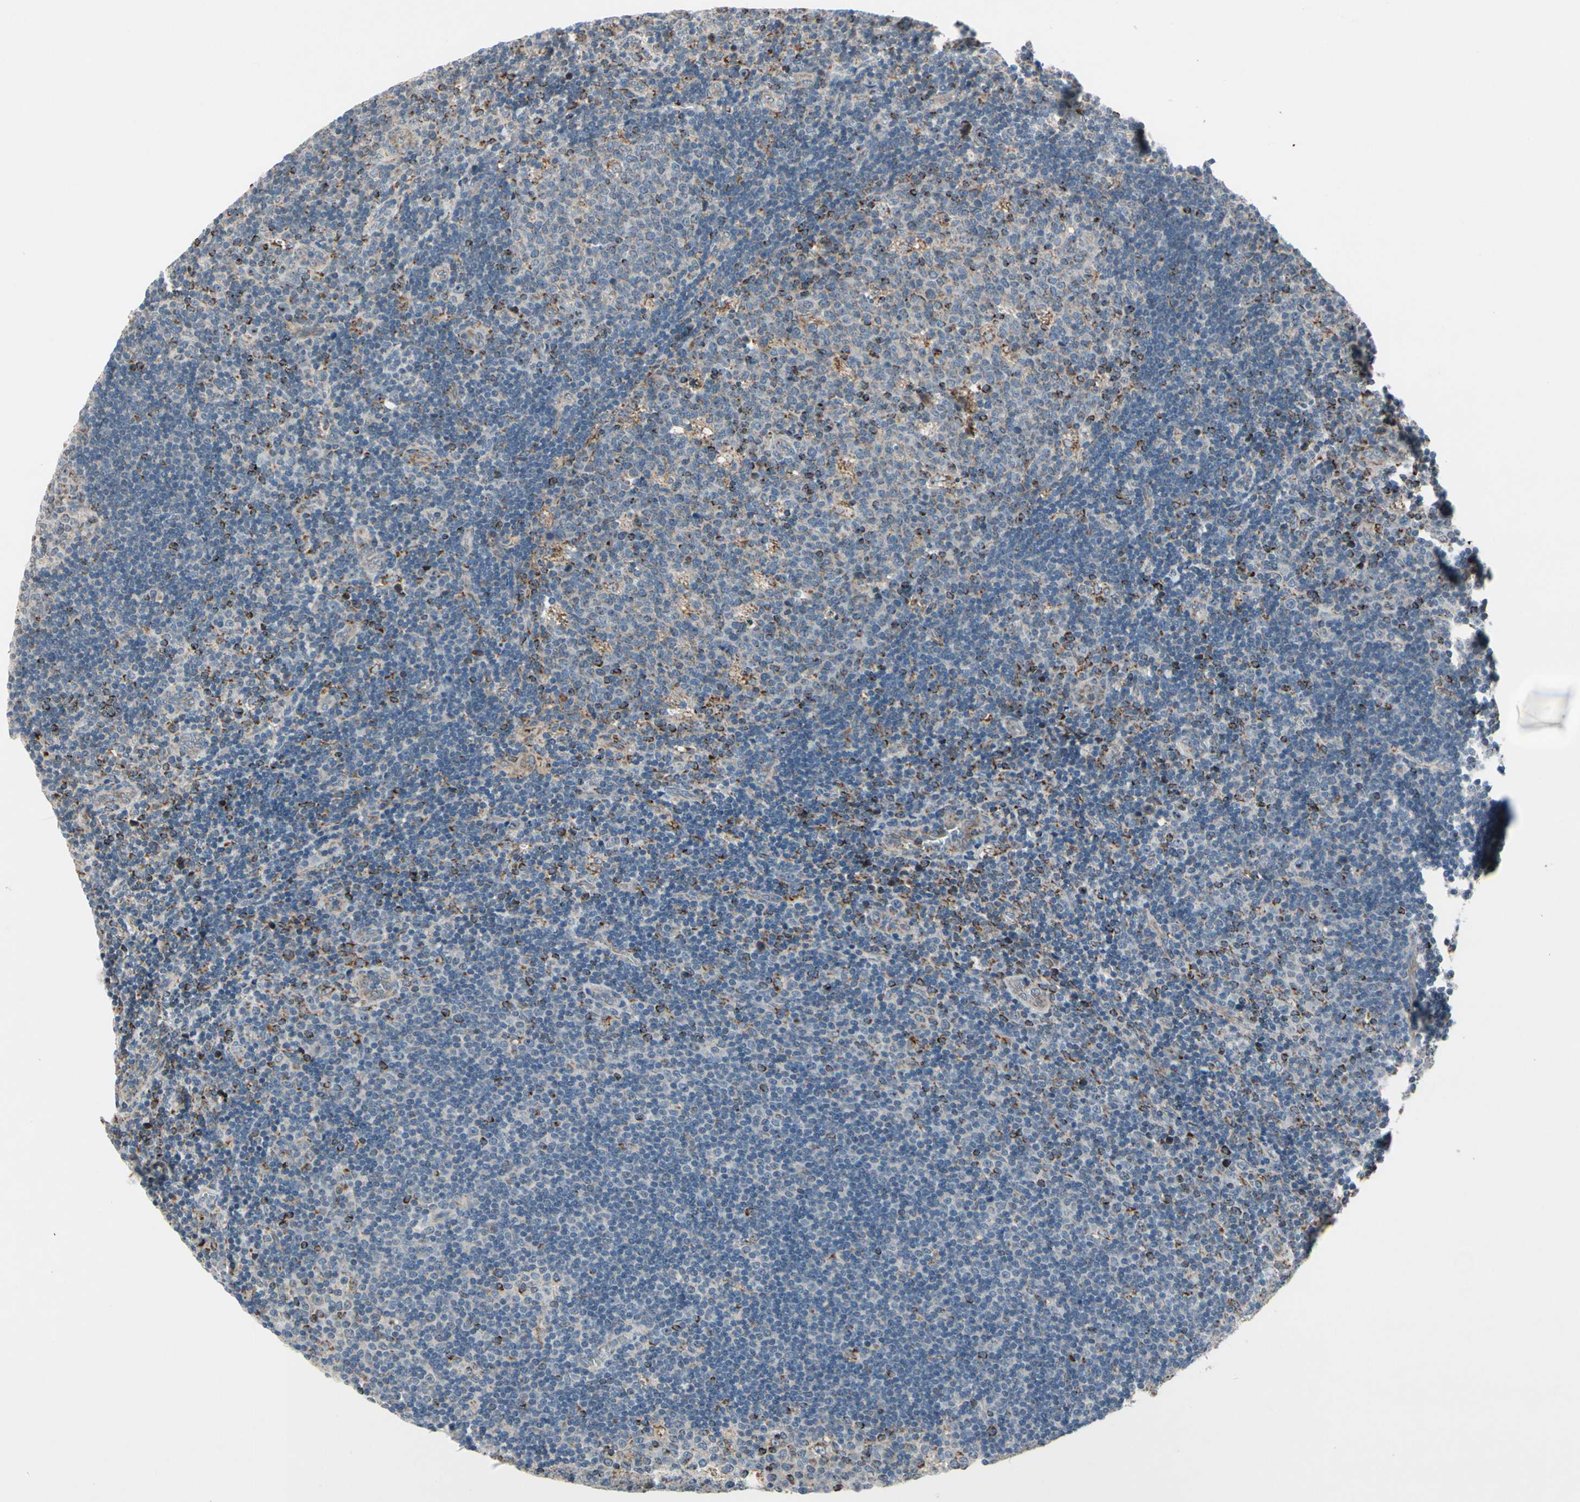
{"staining": {"intensity": "weak", "quantity": ">75%", "location": "cytoplasmic/membranous"}, "tissue": "lymph node", "cell_type": "Germinal center cells", "image_type": "normal", "snomed": [{"axis": "morphology", "description": "Normal tissue, NOS"}, {"axis": "topography", "description": "Lymph node"}, {"axis": "topography", "description": "Salivary gland"}], "caption": "Immunohistochemistry (DAB (3,3'-diaminobenzidine)) staining of normal lymph node shows weak cytoplasmic/membranous protein expression in about >75% of germinal center cells. (DAB IHC, brown staining for protein, blue staining for nuclei).", "gene": "CPT1A", "patient": {"sex": "male", "age": 8}}